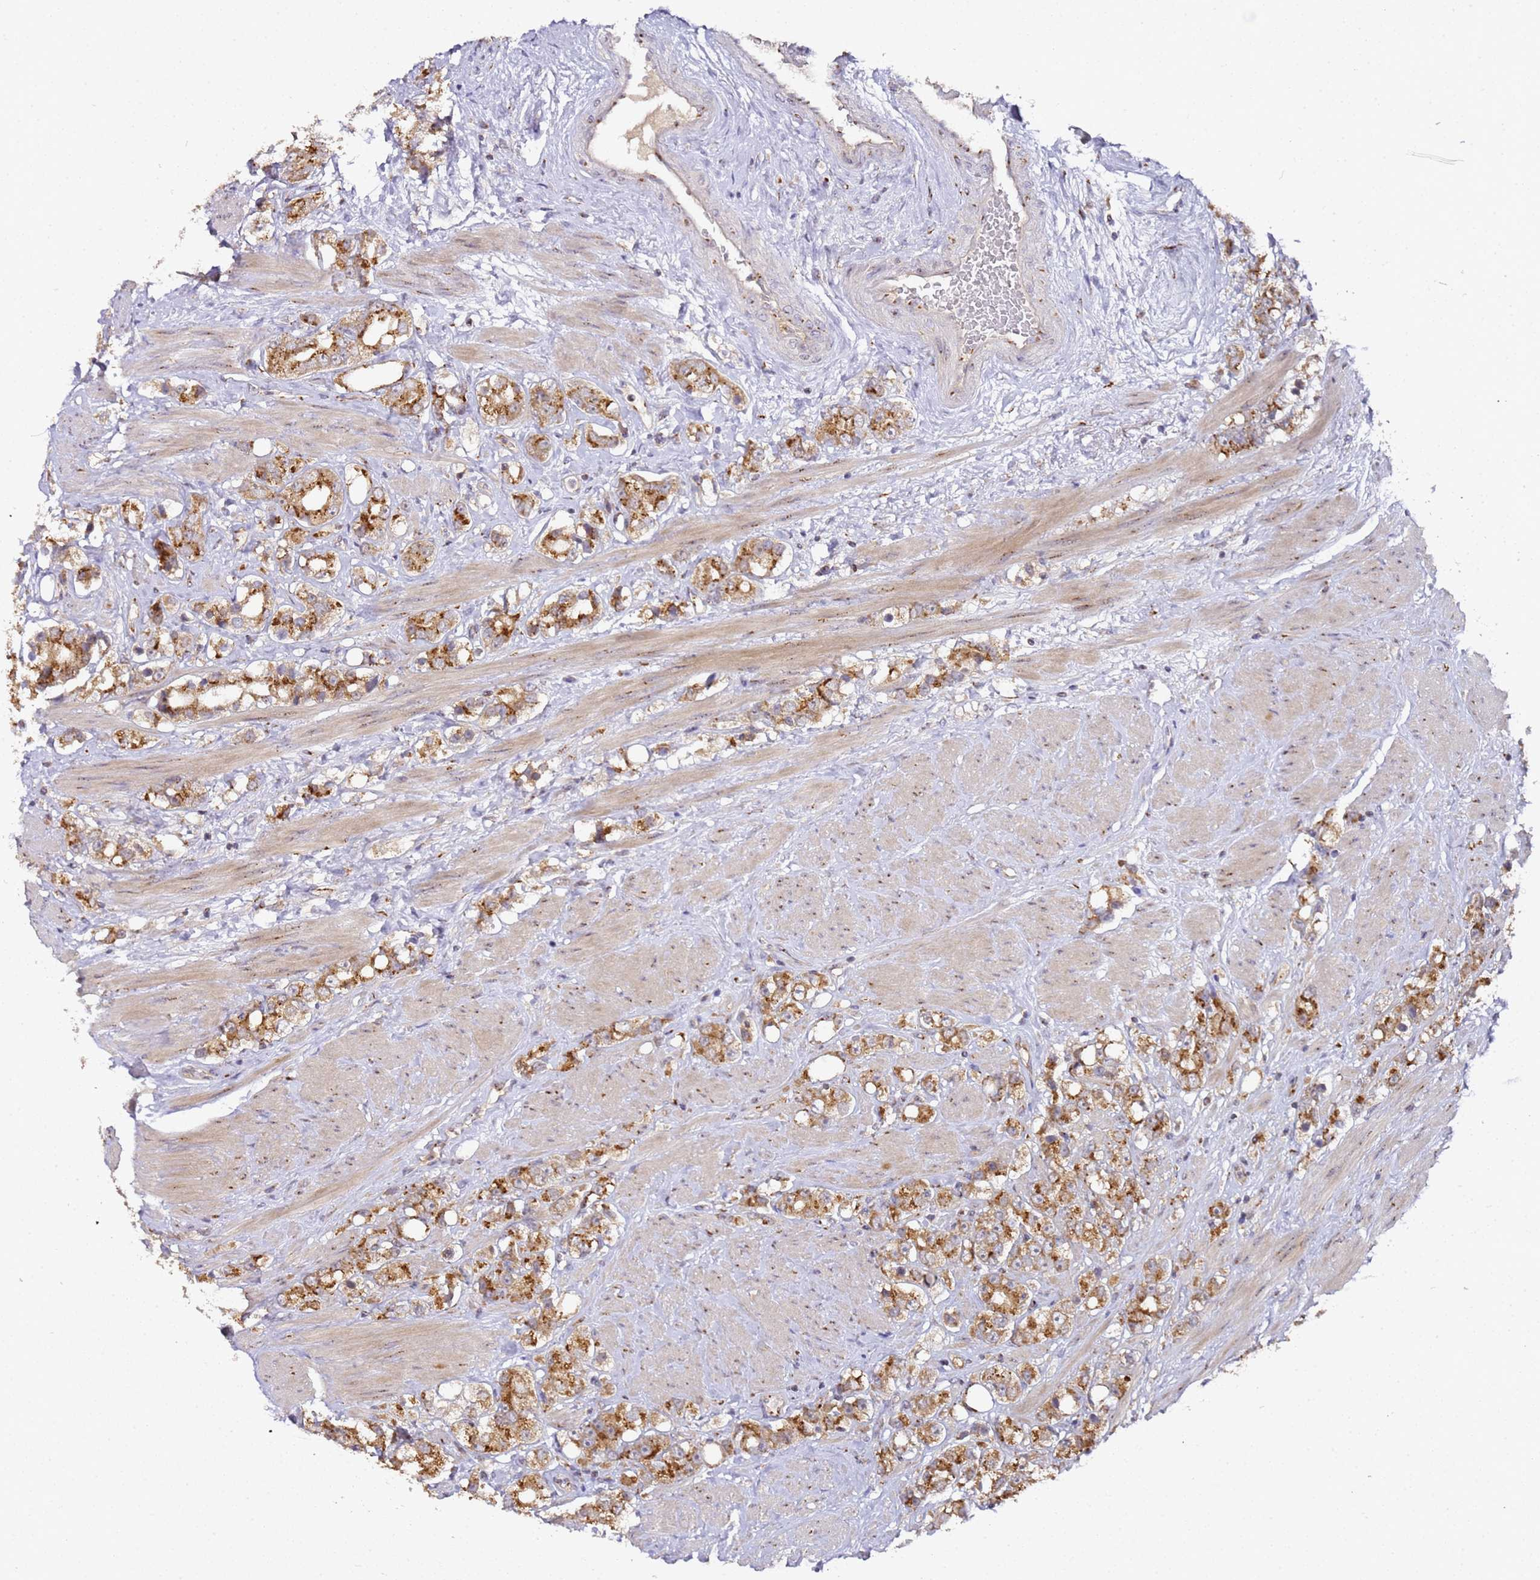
{"staining": {"intensity": "moderate", "quantity": ">75%", "location": "cytoplasmic/membranous"}, "tissue": "prostate cancer", "cell_type": "Tumor cells", "image_type": "cancer", "snomed": [{"axis": "morphology", "description": "Adenocarcinoma, NOS"}, {"axis": "topography", "description": "Prostate"}], "caption": "Prostate cancer stained for a protein (brown) demonstrates moderate cytoplasmic/membranous positive expression in approximately >75% of tumor cells.", "gene": "MRPL49", "patient": {"sex": "male", "age": 79}}